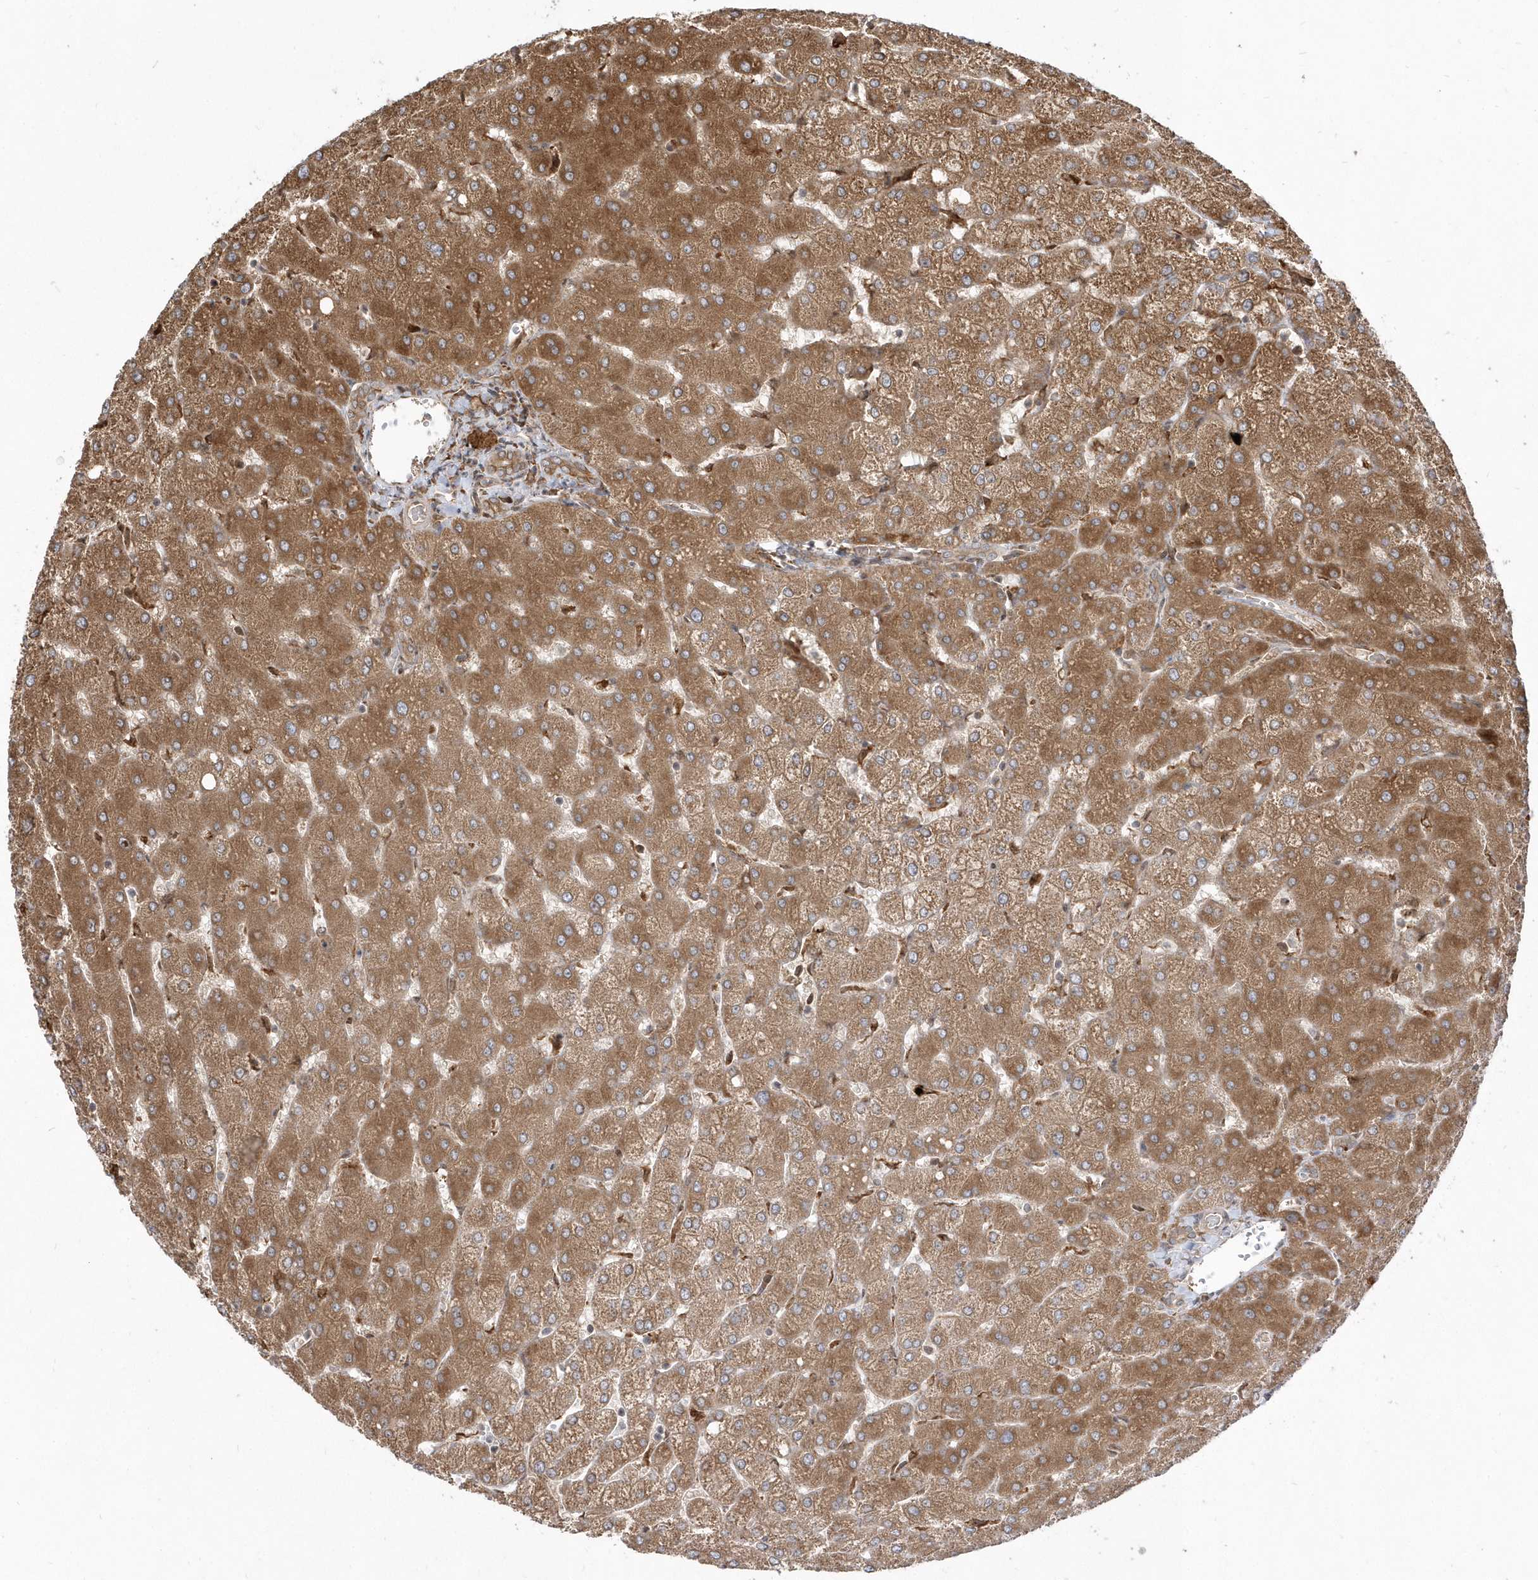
{"staining": {"intensity": "moderate", "quantity": ">75%", "location": "cytoplasmic/membranous"}, "tissue": "liver", "cell_type": "Cholangiocytes", "image_type": "normal", "snomed": [{"axis": "morphology", "description": "Normal tissue, NOS"}, {"axis": "topography", "description": "Liver"}], "caption": "A brown stain shows moderate cytoplasmic/membranous staining of a protein in cholangiocytes of unremarkable liver.", "gene": "EPC2", "patient": {"sex": "female", "age": 54}}